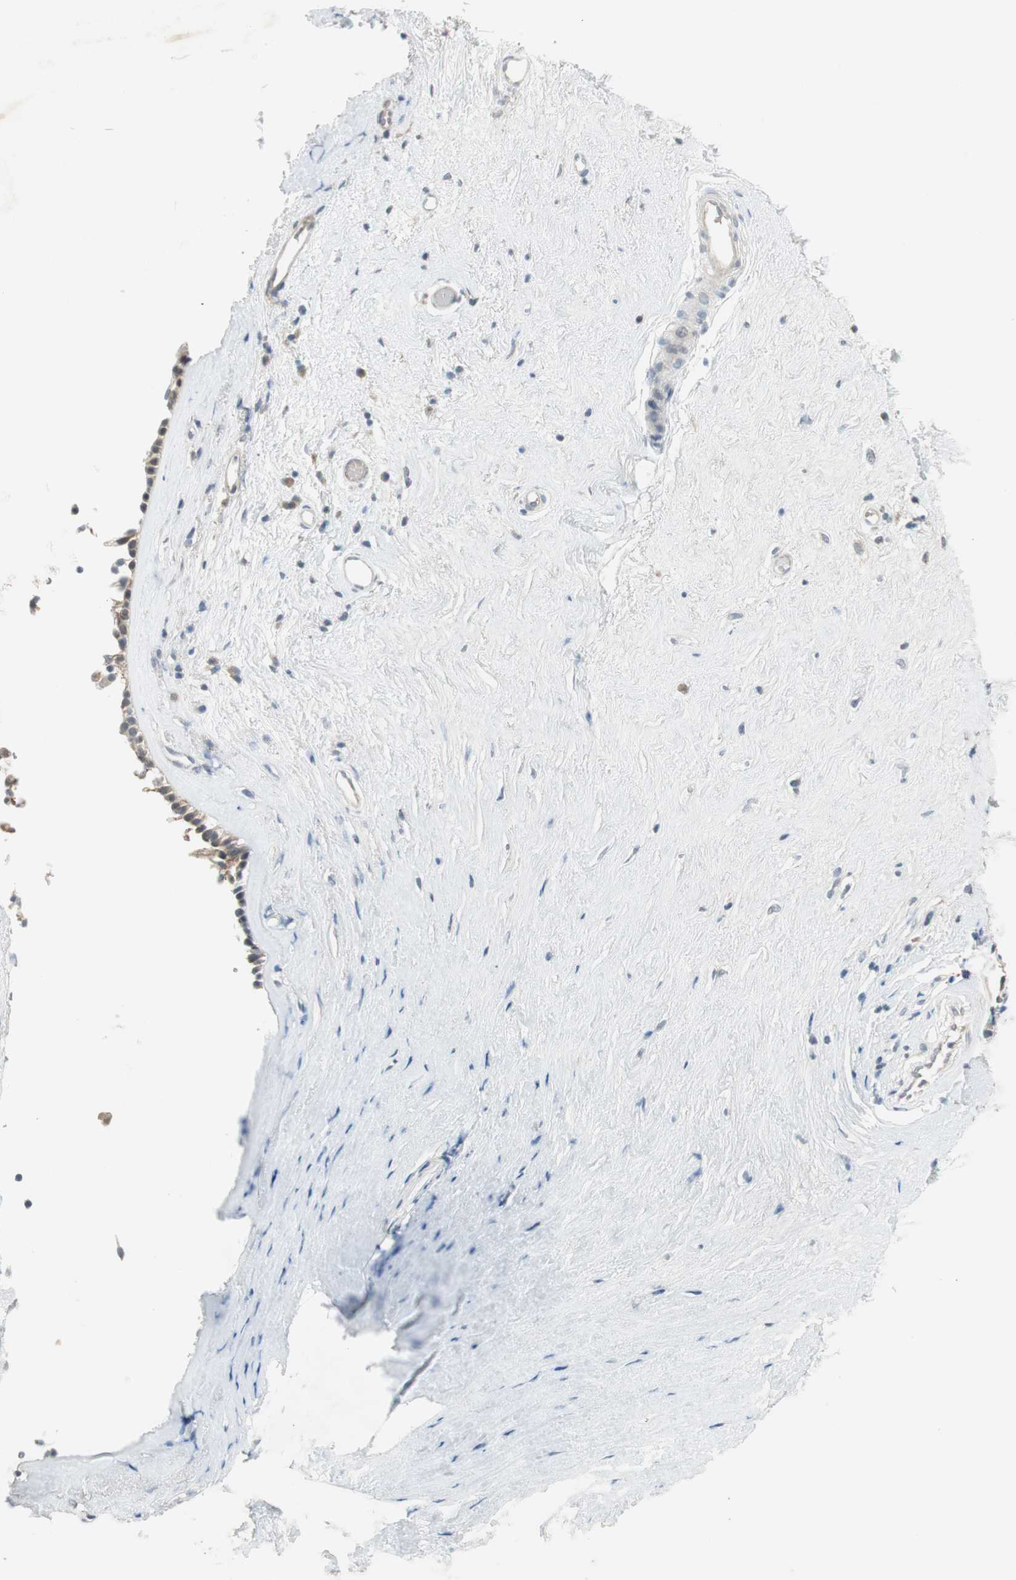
{"staining": {"intensity": "weak", "quantity": ">75%", "location": "cytoplasmic/membranous"}, "tissue": "nasopharynx", "cell_type": "Respiratory epithelial cells", "image_type": "normal", "snomed": [{"axis": "morphology", "description": "Normal tissue, NOS"}, {"axis": "morphology", "description": "Inflammation, NOS"}, {"axis": "topography", "description": "Nasopharynx"}], "caption": "Weak cytoplasmic/membranous positivity for a protein is identified in about >75% of respiratory epithelial cells of normal nasopharynx using immunohistochemistry.", "gene": "USP2", "patient": {"sex": "male", "age": 48}}